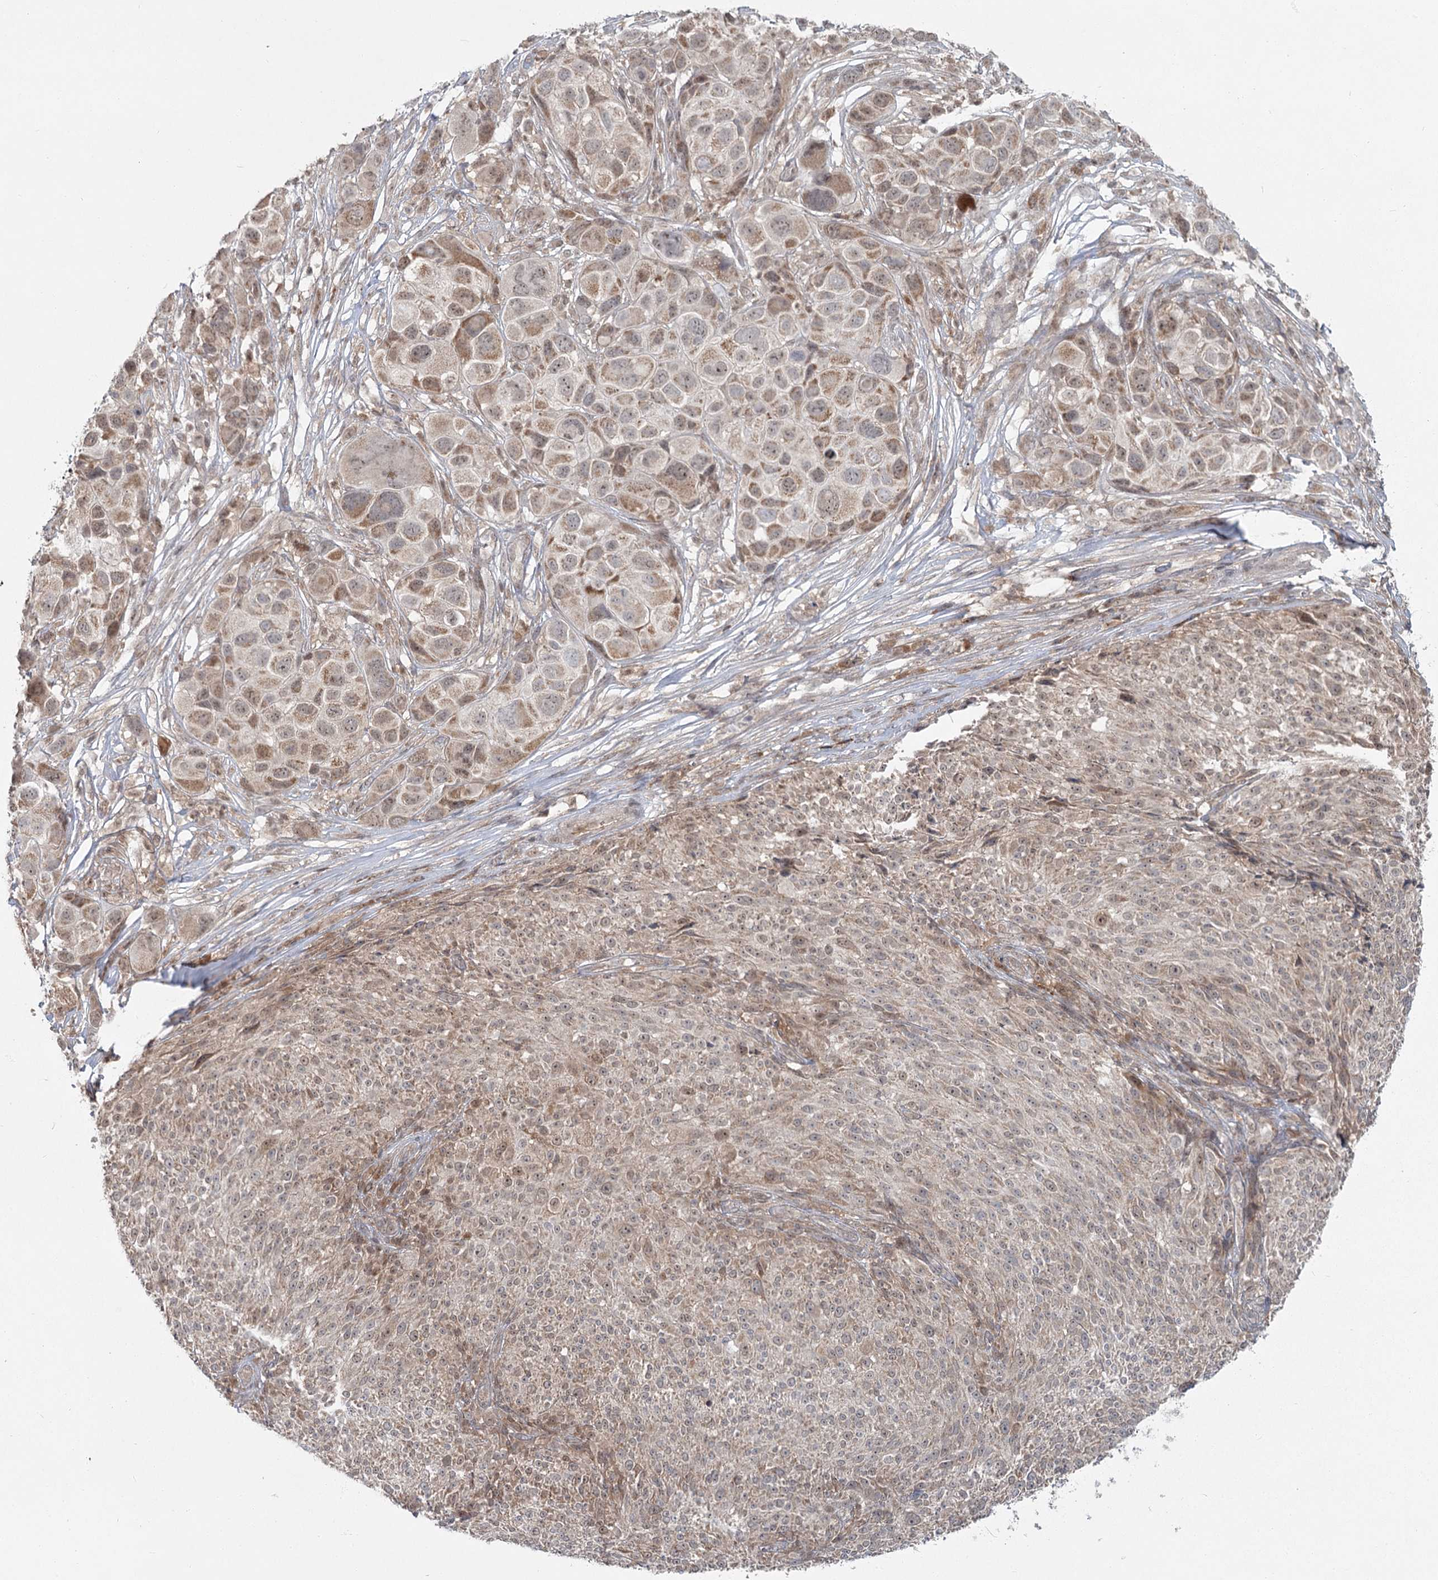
{"staining": {"intensity": "moderate", "quantity": "25%-75%", "location": "cytoplasmic/membranous,nuclear"}, "tissue": "melanoma", "cell_type": "Tumor cells", "image_type": "cancer", "snomed": [{"axis": "morphology", "description": "Malignant melanoma, NOS"}, {"axis": "topography", "description": "Skin of trunk"}], "caption": "This is a photomicrograph of IHC staining of melanoma, which shows moderate staining in the cytoplasmic/membranous and nuclear of tumor cells.", "gene": "THNSL1", "patient": {"sex": "male", "age": 71}}